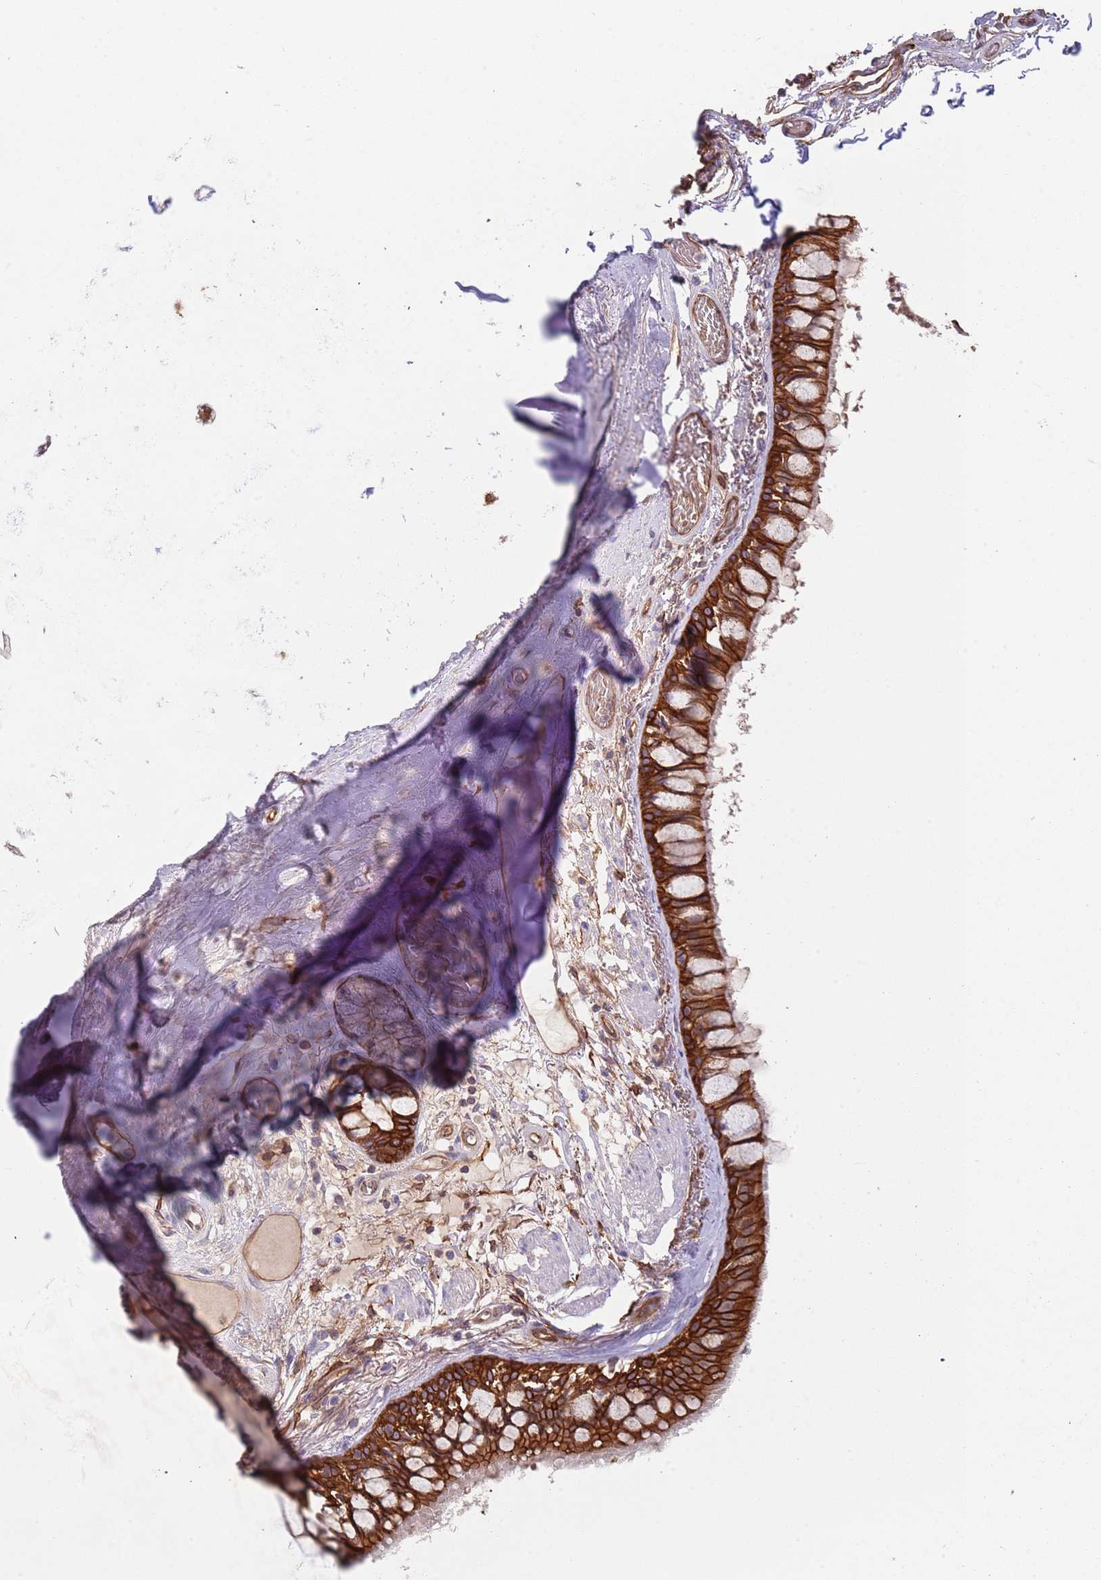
{"staining": {"intensity": "strong", "quantity": ">75%", "location": "cytoplasmic/membranous"}, "tissue": "bronchus", "cell_type": "Respiratory epithelial cells", "image_type": "normal", "snomed": [{"axis": "morphology", "description": "Normal tissue, NOS"}, {"axis": "topography", "description": "Bronchus"}], "caption": "Protein staining of normal bronchus exhibits strong cytoplasmic/membranous staining in about >75% of respiratory epithelial cells. (brown staining indicates protein expression, while blue staining denotes nuclei).", "gene": "GSDMD", "patient": {"sex": "male", "age": 70}}